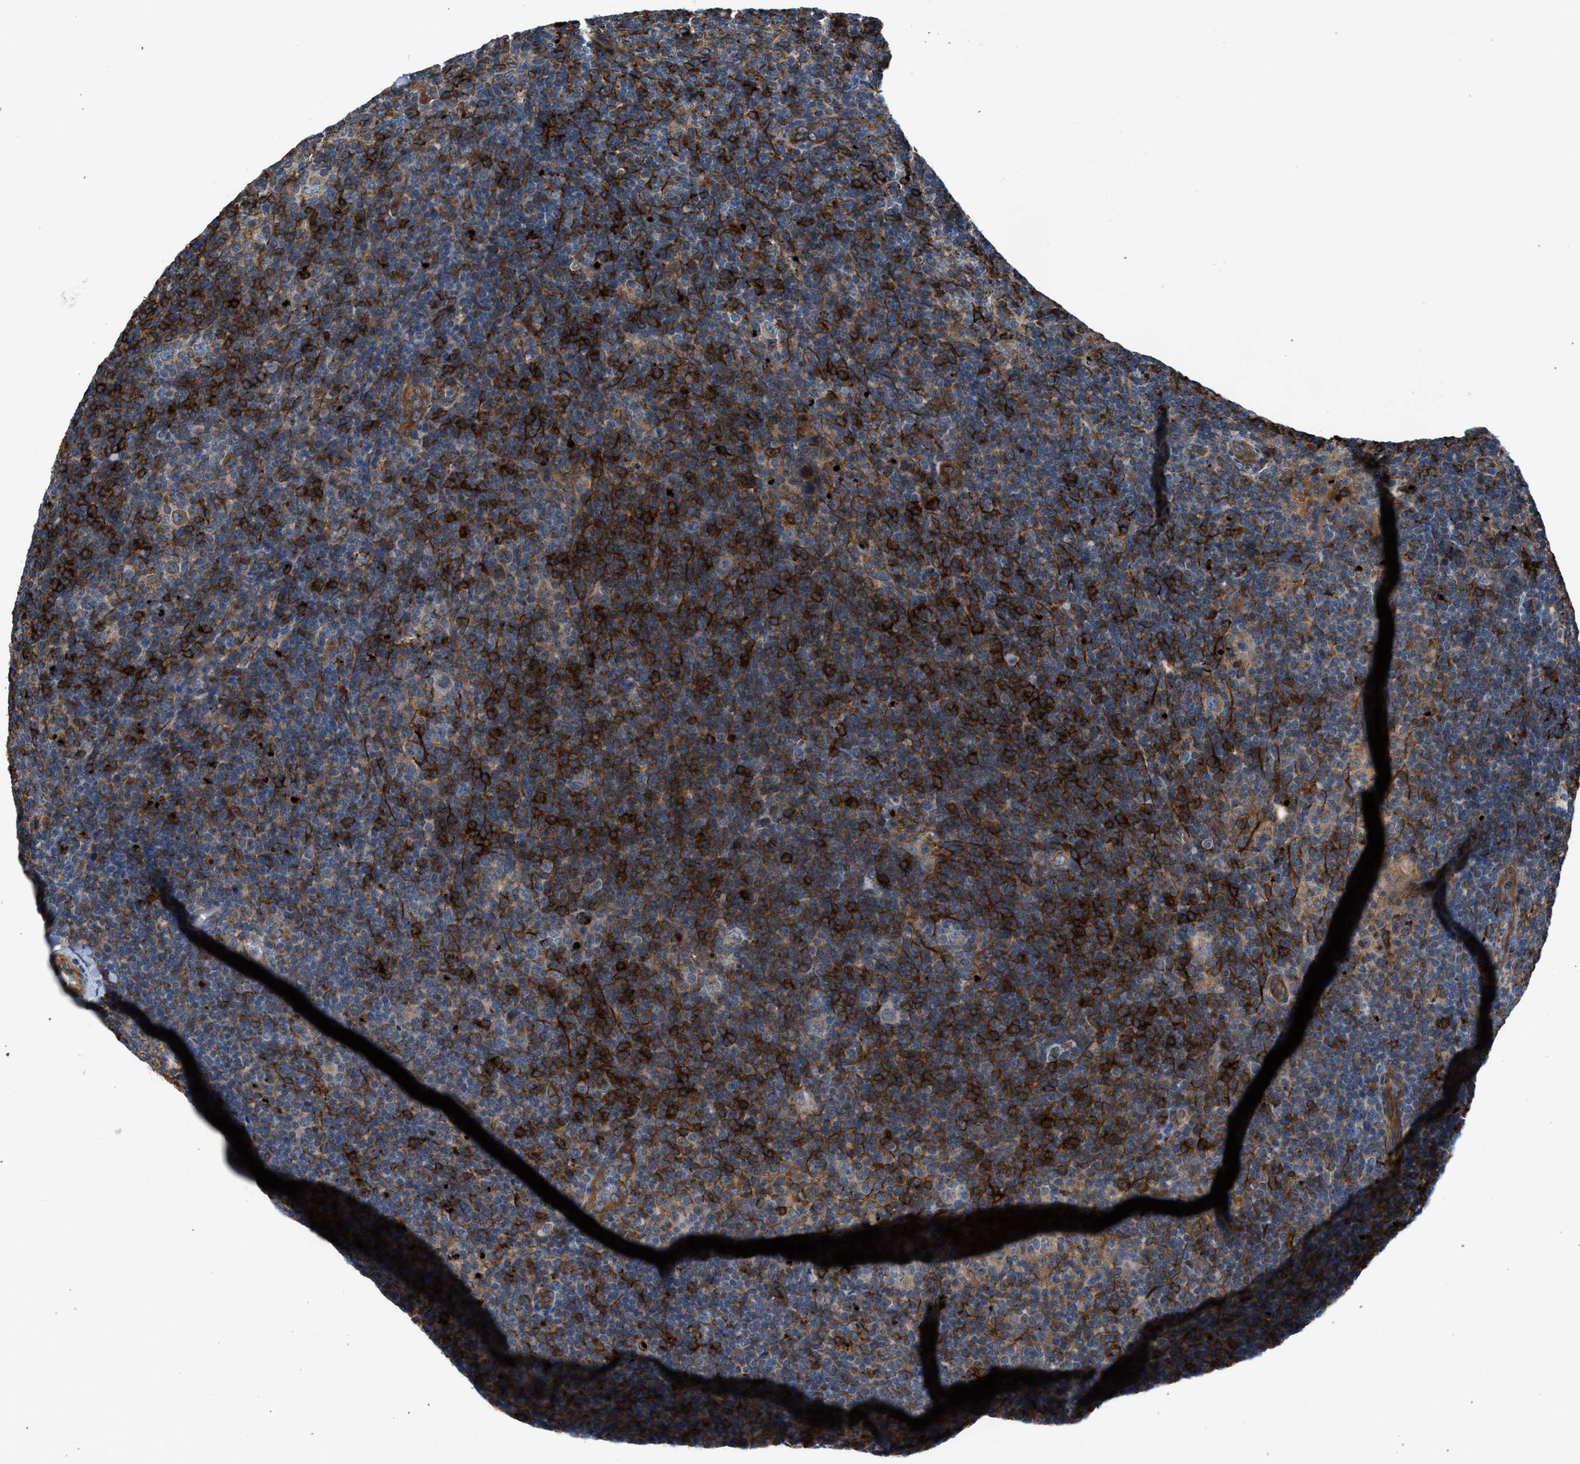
{"staining": {"intensity": "weak", "quantity": ">75%", "location": "cytoplasmic/membranous"}, "tissue": "lymphoma", "cell_type": "Tumor cells", "image_type": "cancer", "snomed": [{"axis": "morphology", "description": "Hodgkin's disease, NOS"}, {"axis": "topography", "description": "Lymph node"}], "caption": "Protein expression analysis of lymphoma reveals weak cytoplasmic/membranous expression in about >75% of tumor cells.", "gene": "LMBR1", "patient": {"sex": "female", "age": 57}}